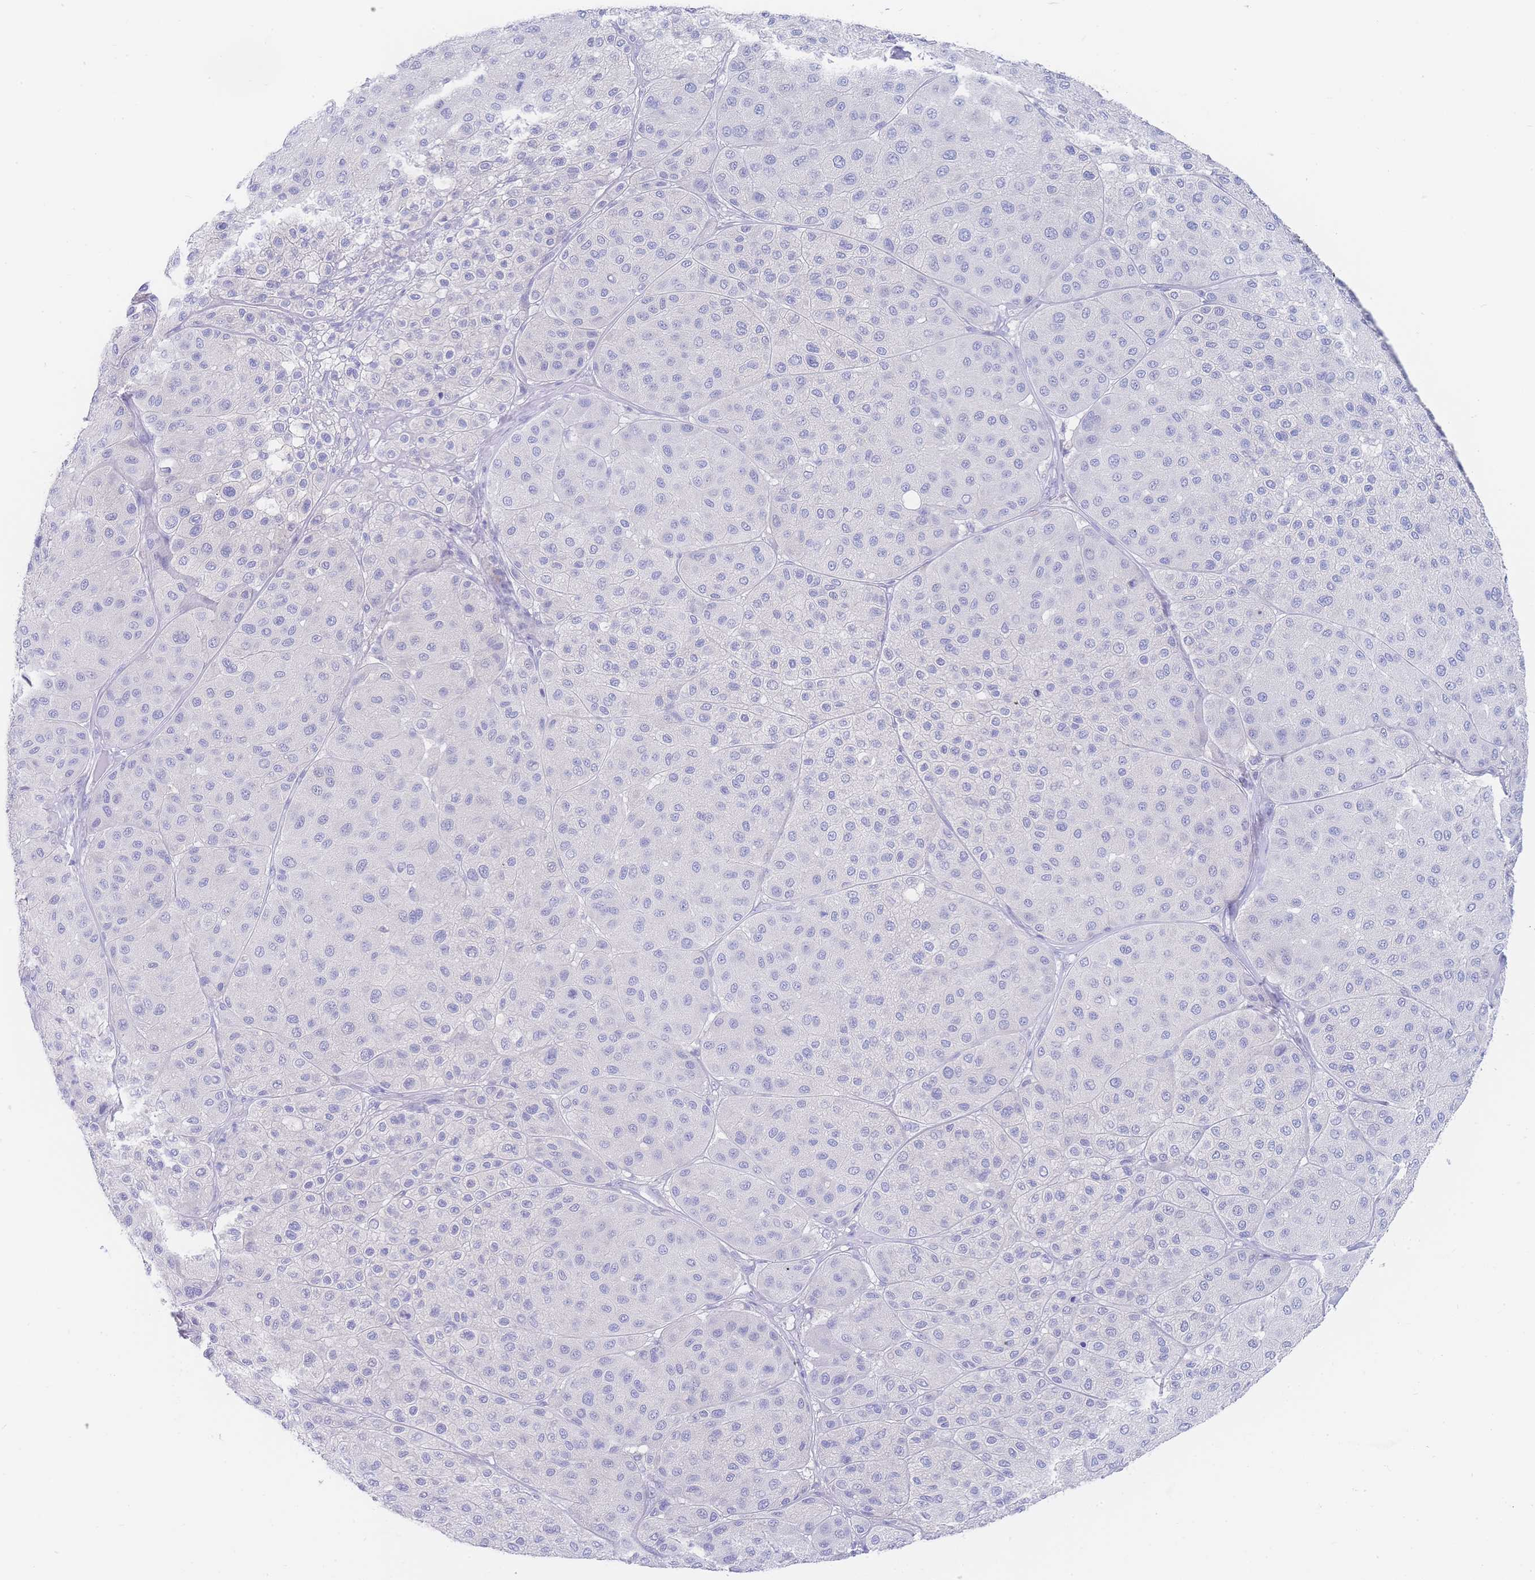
{"staining": {"intensity": "negative", "quantity": "none", "location": "none"}, "tissue": "melanoma", "cell_type": "Tumor cells", "image_type": "cancer", "snomed": [{"axis": "morphology", "description": "Malignant melanoma, Metastatic site"}, {"axis": "topography", "description": "Smooth muscle"}], "caption": "This is an immunohistochemistry (IHC) histopathology image of human melanoma. There is no staining in tumor cells.", "gene": "LZTFL1", "patient": {"sex": "male", "age": 41}}